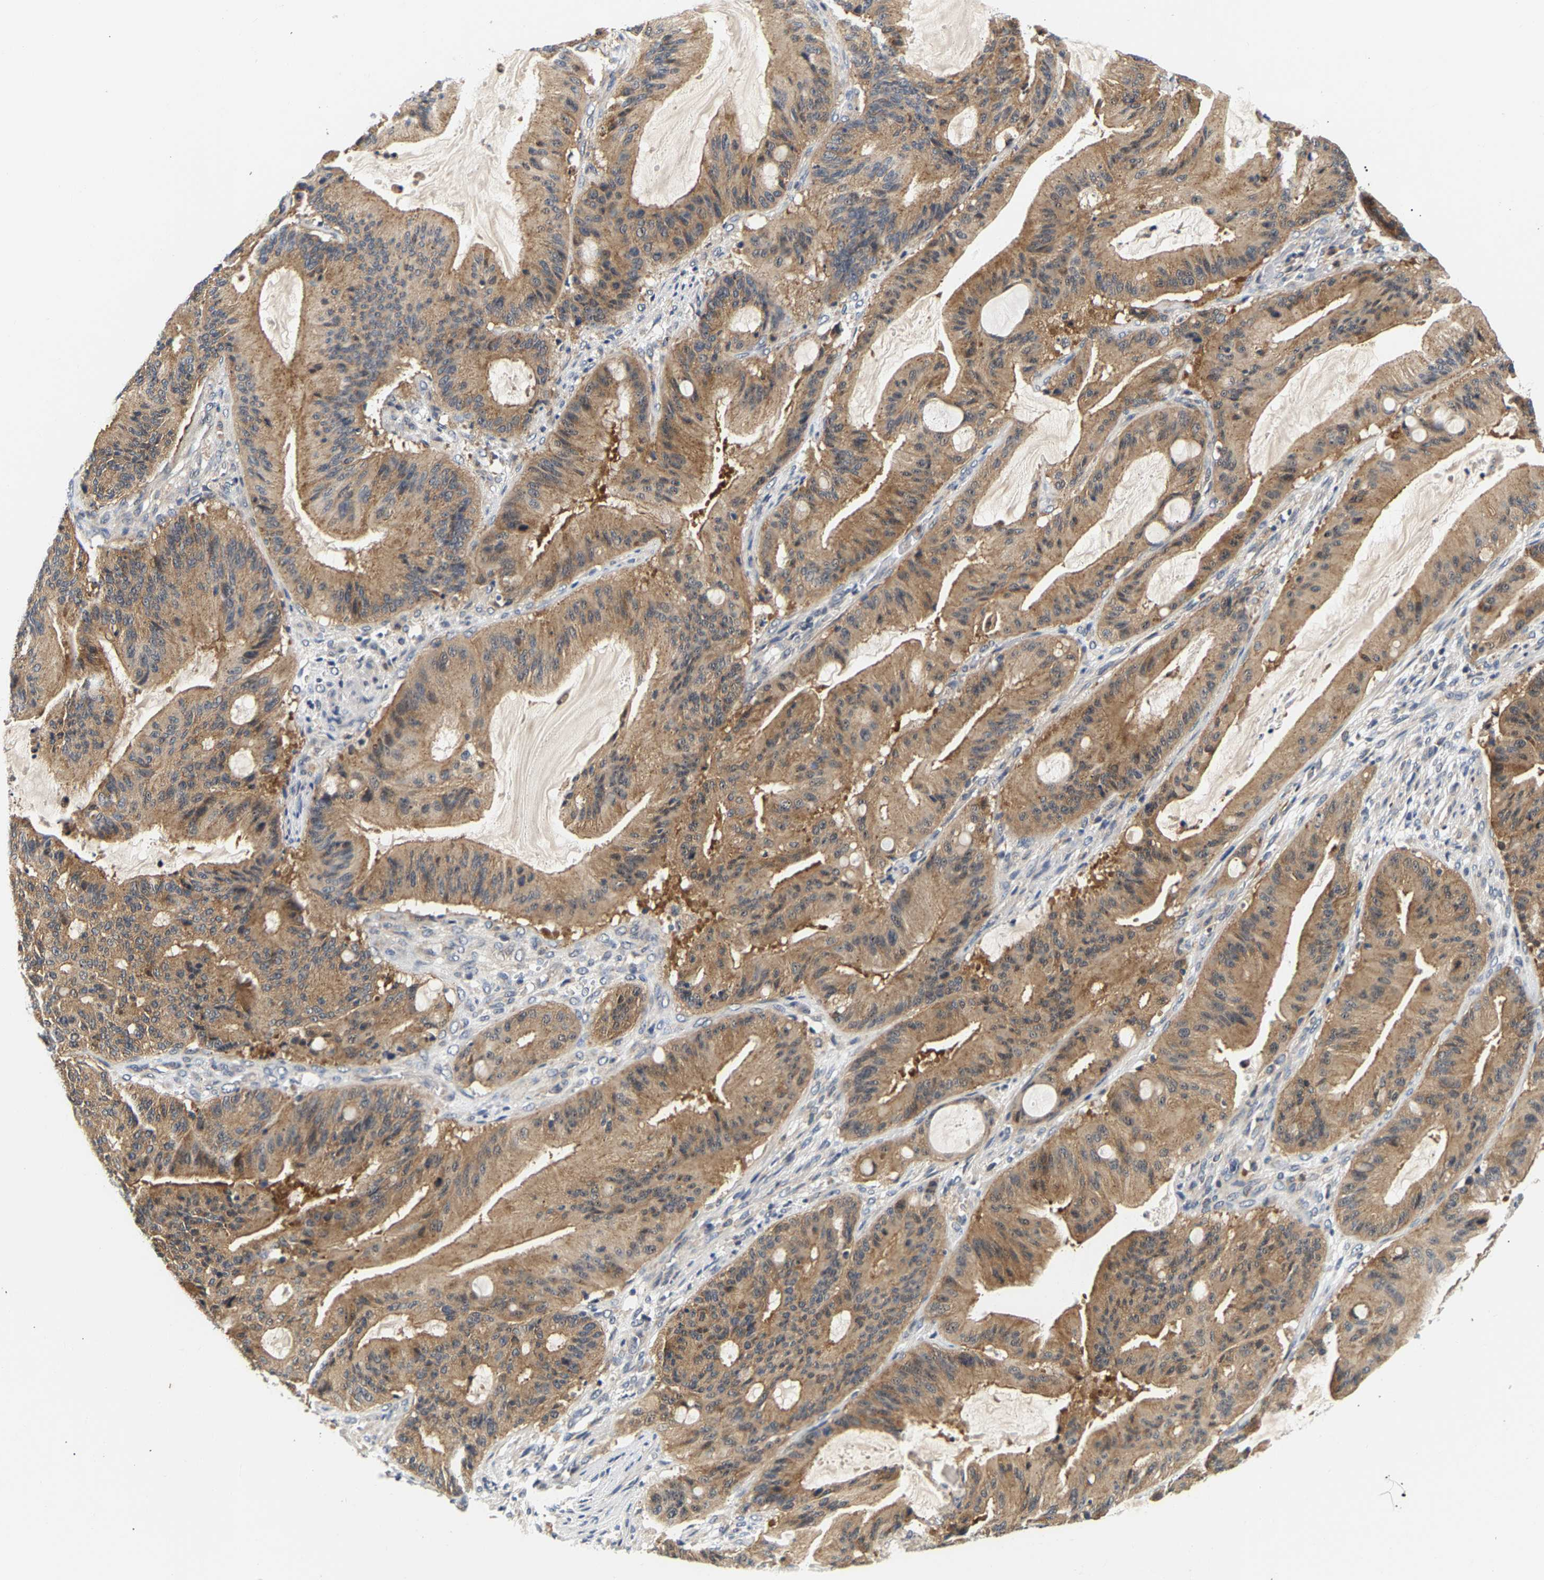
{"staining": {"intensity": "moderate", "quantity": ">75%", "location": "cytoplasmic/membranous"}, "tissue": "liver cancer", "cell_type": "Tumor cells", "image_type": "cancer", "snomed": [{"axis": "morphology", "description": "Normal tissue, NOS"}, {"axis": "morphology", "description": "Cholangiocarcinoma"}, {"axis": "topography", "description": "Liver"}, {"axis": "topography", "description": "Peripheral nerve tissue"}], "caption": "High-magnification brightfield microscopy of liver cancer stained with DAB (3,3'-diaminobenzidine) (brown) and counterstained with hematoxylin (blue). tumor cells exhibit moderate cytoplasmic/membranous positivity is present in about>75% of cells. Nuclei are stained in blue.", "gene": "PPID", "patient": {"sex": "female", "age": 73}}